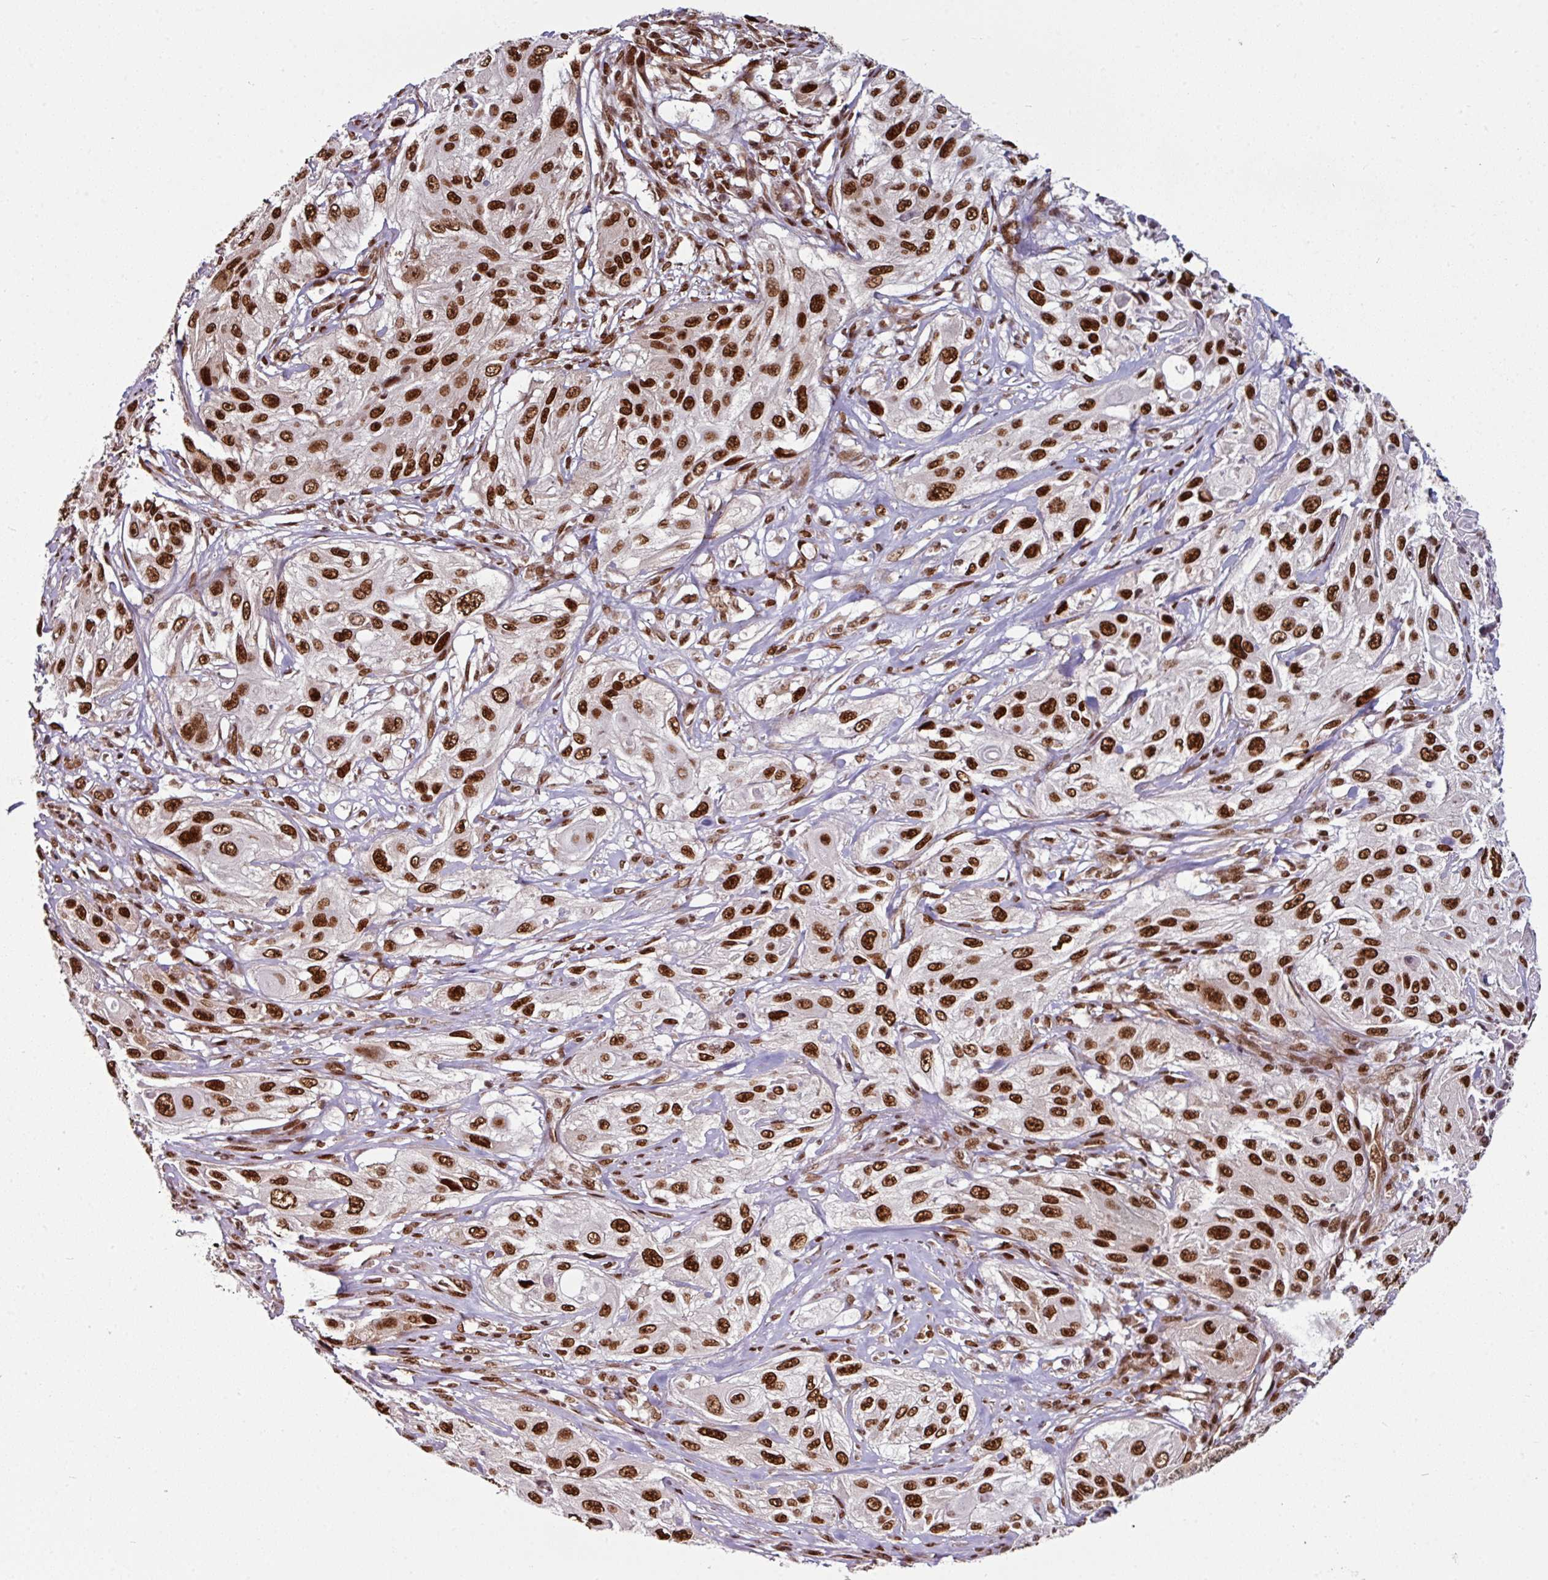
{"staining": {"intensity": "strong", "quantity": ">75%", "location": "nuclear"}, "tissue": "cervical cancer", "cell_type": "Tumor cells", "image_type": "cancer", "snomed": [{"axis": "morphology", "description": "Squamous cell carcinoma, NOS"}, {"axis": "topography", "description": "Cervix"}], "caption": "Immunohistochemical staining of squamous cell carcinoma (cervical) exhibits high levels of strong nuclear protein staining in approximately >75% of tumor cells.", "gene": "MORF4L2", "patient": {"sex": "female", "age": 42}}